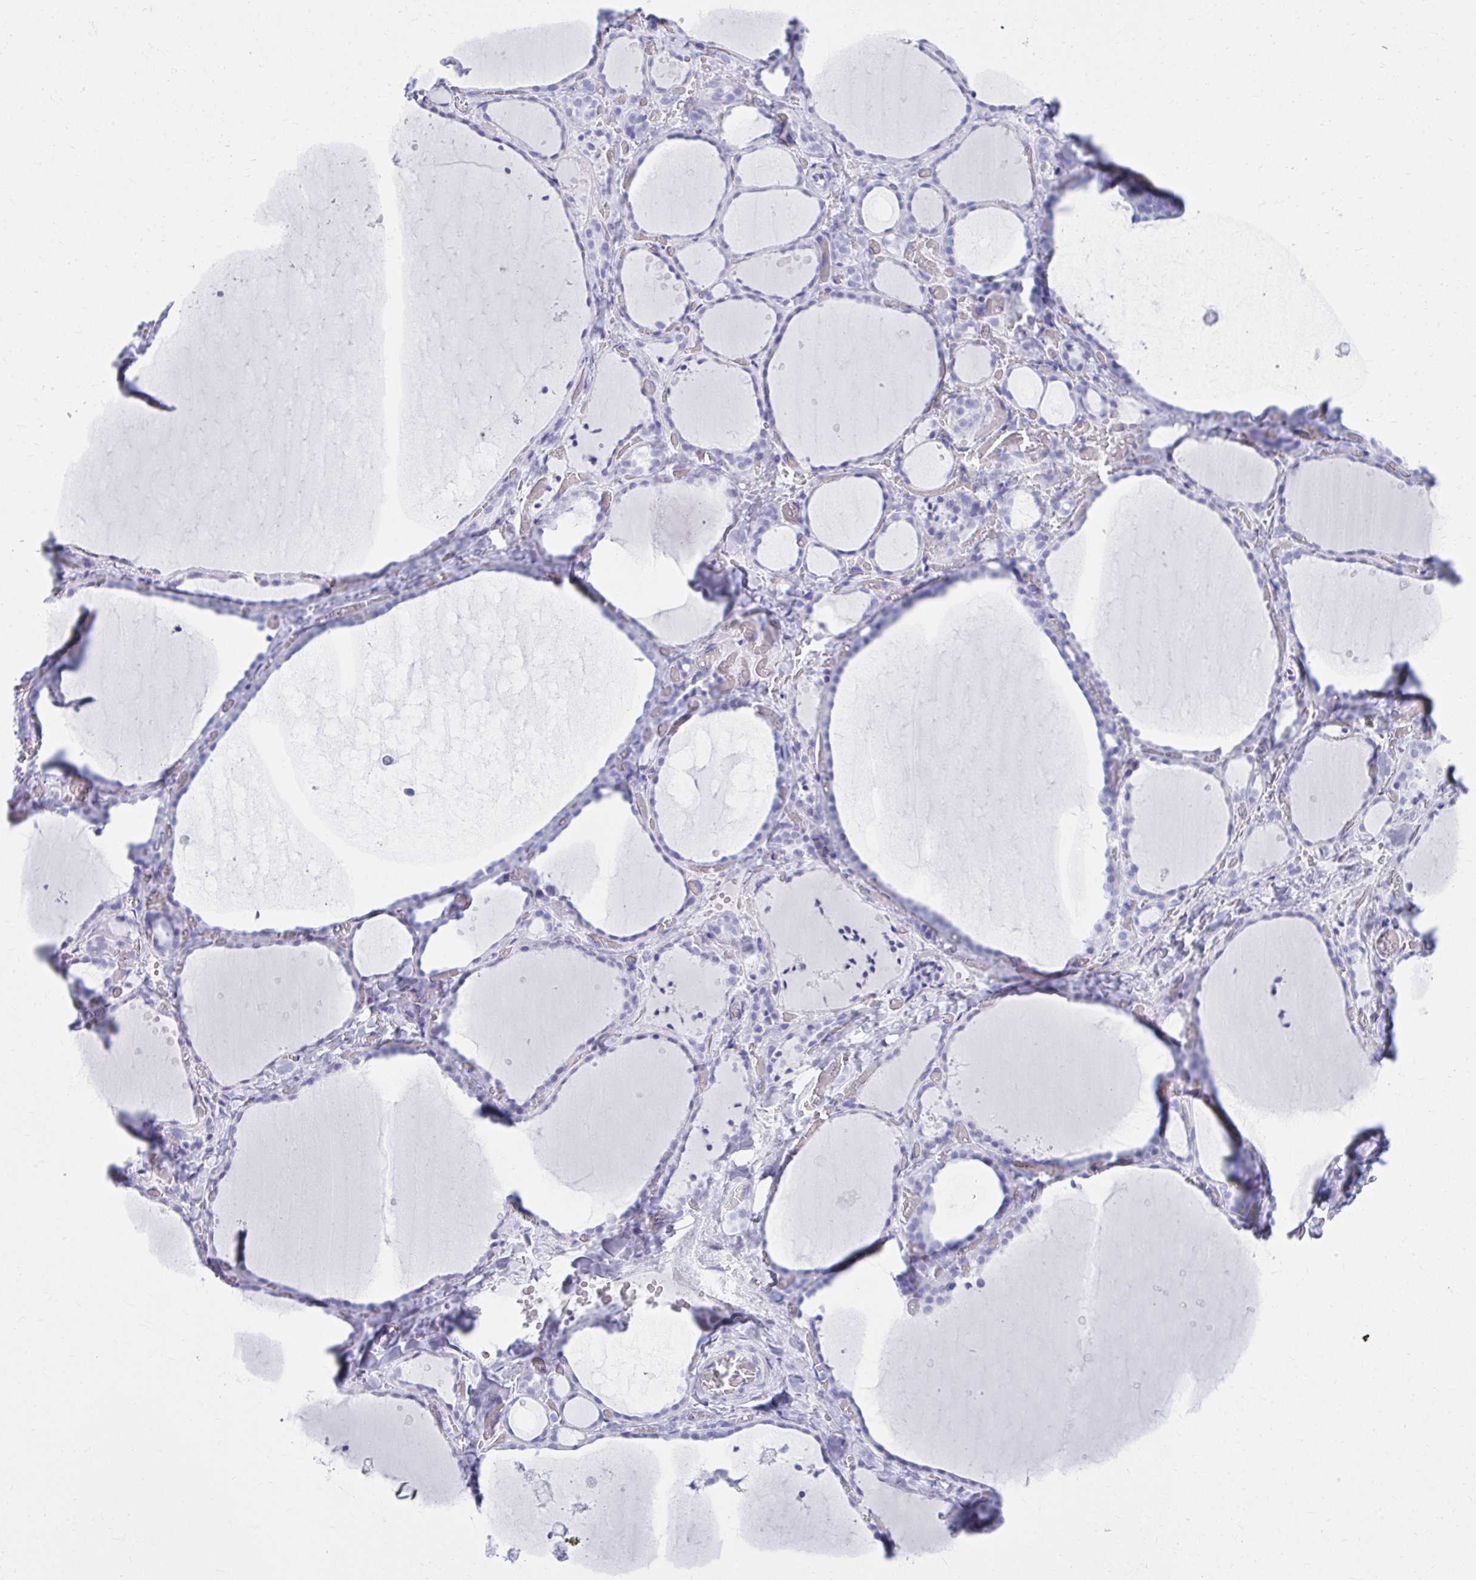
{"staining": {"intensity": "negative", "quantity": "none", "location": "none"}, "tissue": "thyroid gland", "cell_type": "Glandular cells", "image_type": "normal", "snomed": [{"axis": "morphology", "description": "Normal tissue, NOS"}, {"axis": "topography", "description": "Thyroid gland"}], "caption": "Immunohistochemistry of normal human thyroid gland exhibits no expression in glandular cells.", "gene": "ATP4B", "patient": {"sex": "female", "age": 36}}